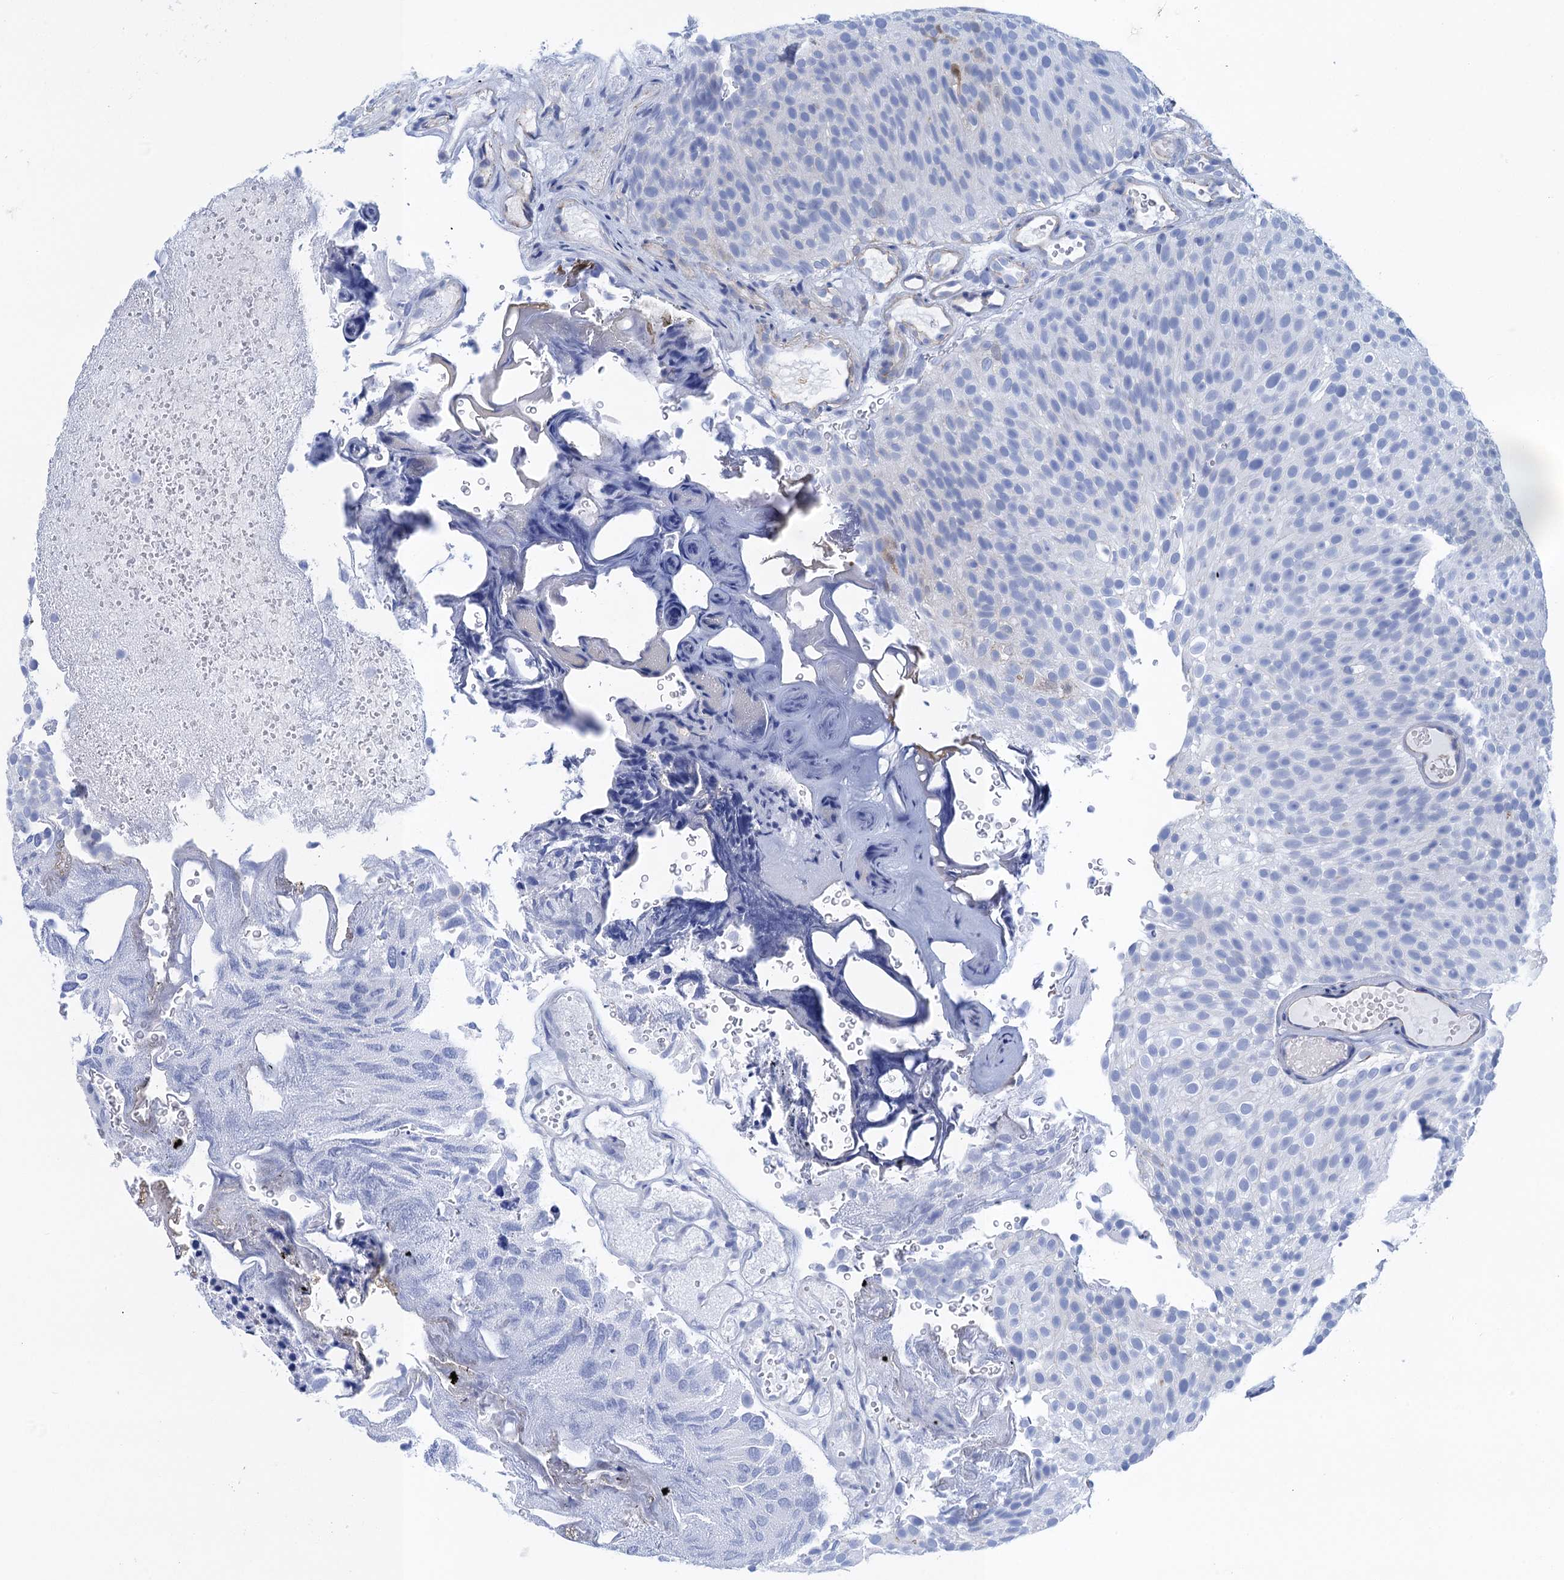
{"staining": {"intensity": "negative", "quantity": "none", "location": "none"}, "tissue": "urothelial cancer", "cell_type": "Tumor cells", "image_type": "cancer", "snomed": [{"axis": "morphology", "description": "Urothelial carcinoma, Low grade"}, {"axis": "topography", "description": "Urinary bladder"}], "caption": "Immunohistochemistry (IHC) micrograph of human urothelial cancer stained for a protein (brown), which displays no expression in tumor cells.", "gene": "CALML5", "patient": {"sex": "male", "age": 78}}